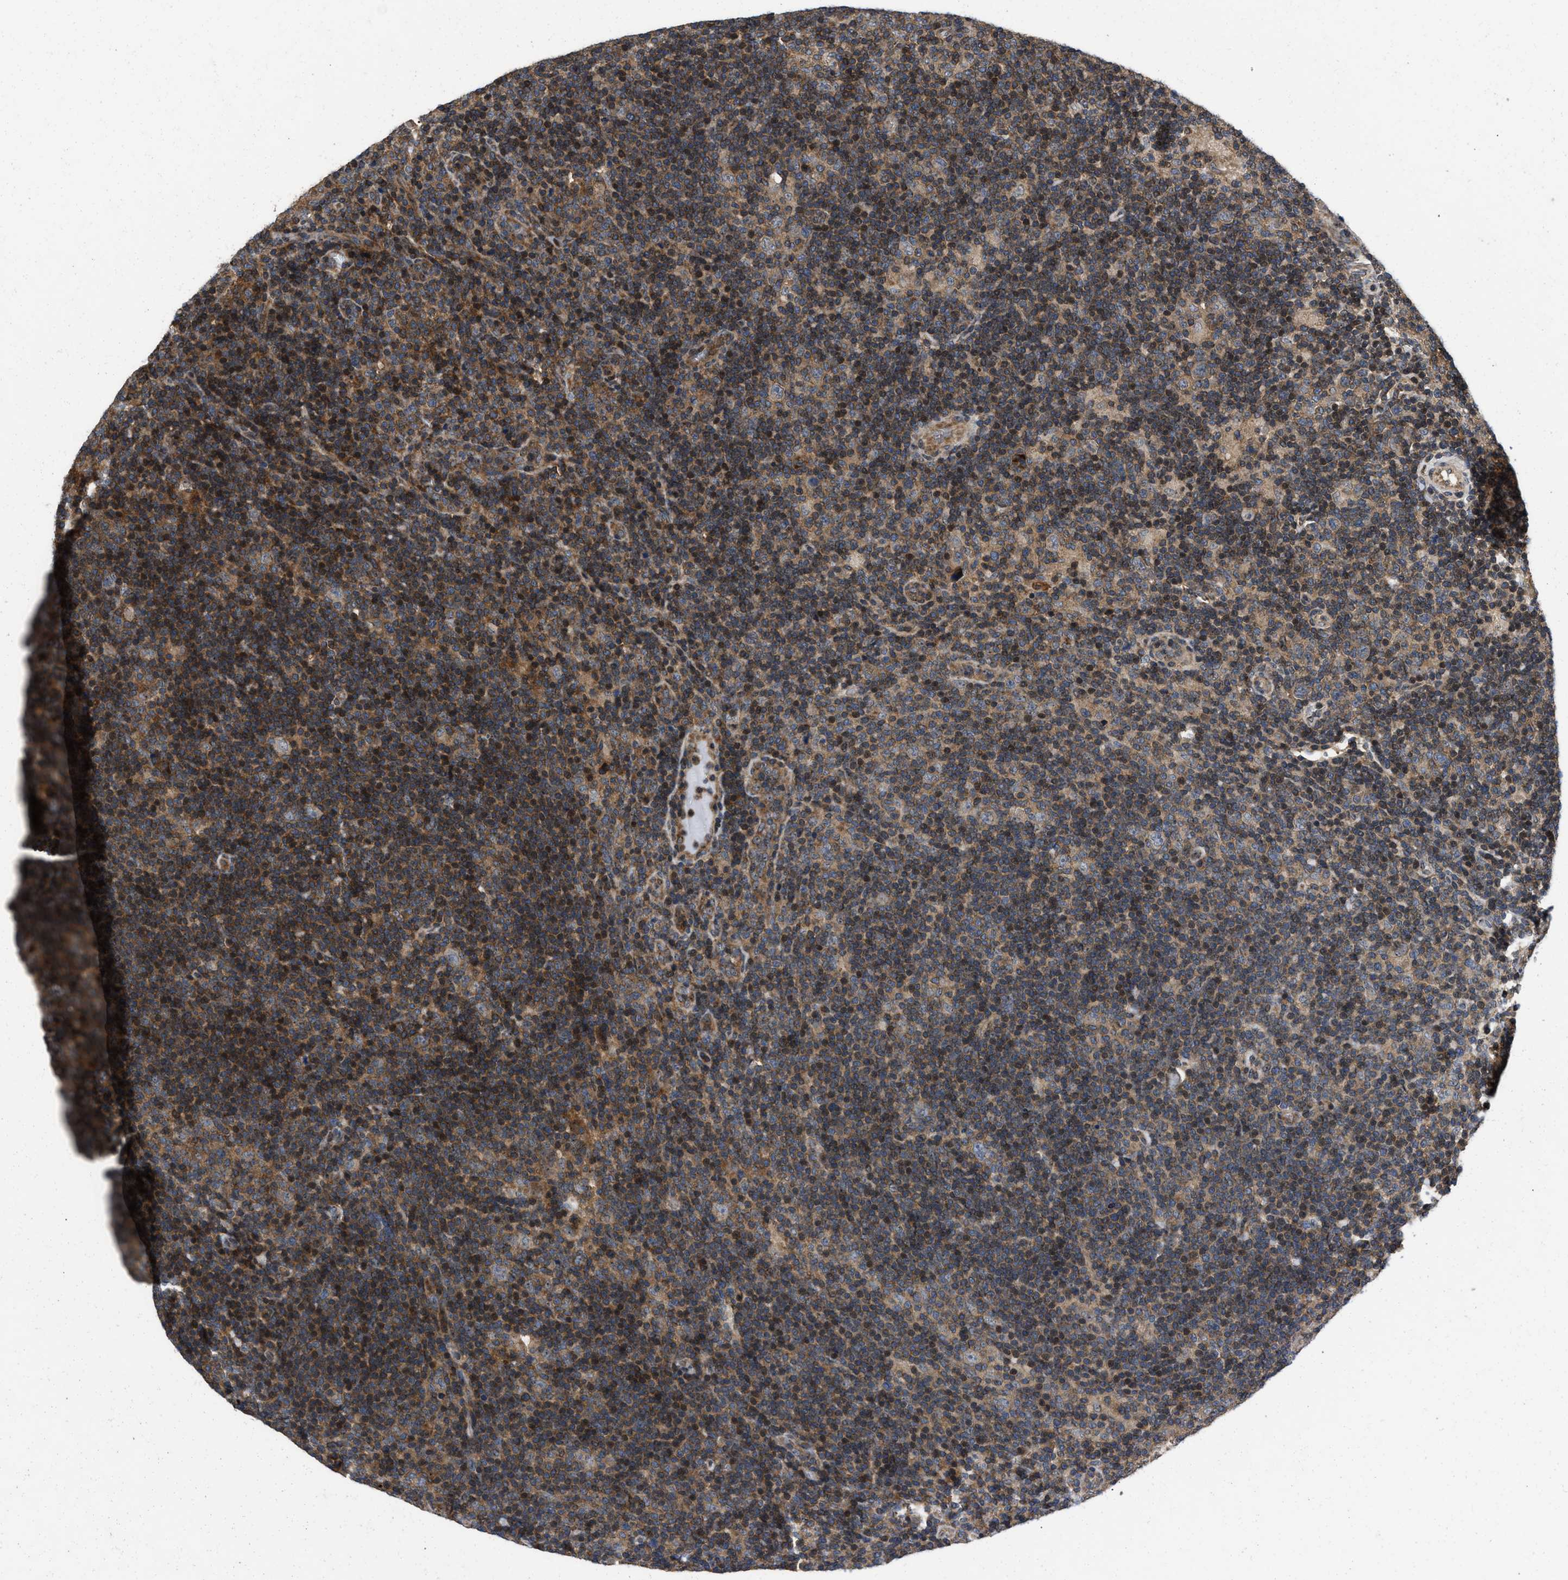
{"staining": {"intensity": "weak", "quantity": "25%-75%", "location": "cytoplasmic/membranous"}, "tissue": "lymphoma", "cell_type": "Tumor cells", "image_type": "cancer", "snomed": [{"axis": "morphology", "description": "Hodgkin's disease, NOS"}, {"axis": "topography", "description": "Lymph node"}], "caption": "Immunohistochemistry (IHC) histopathology image of neoplastic tissue: lymphoma stained using immunohistochemistry displays low levels of weak protein expression localized specifically in the cytoplasmic/membranous of tumor cells, appearing as a cytoplasmic/membranous brown color.", "gene": "PRDM14", "patient": {"sex": "female", "age": 57}}